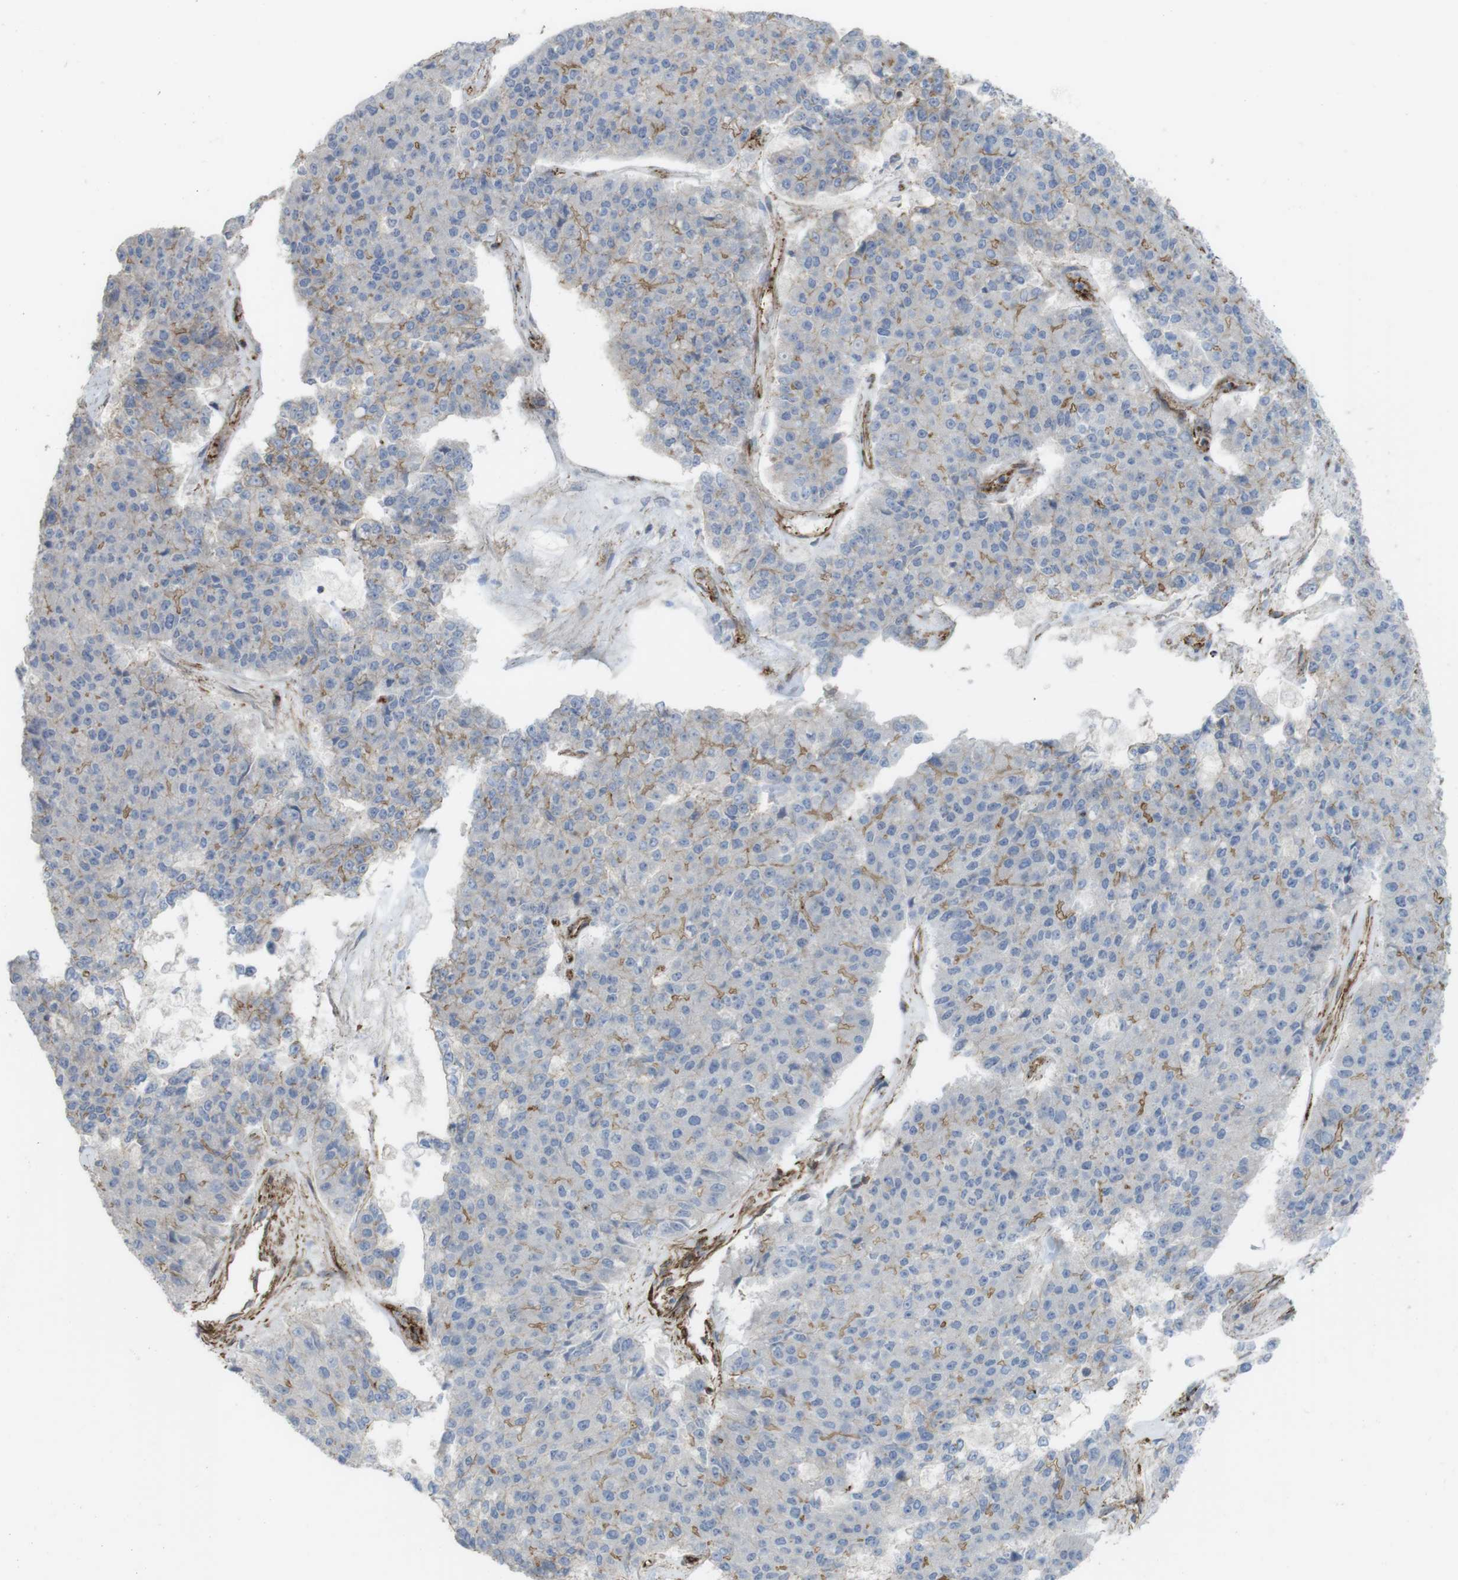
{"staining": {"intensity": "moderate", "quantity": "<25%", "location": "cytoplasmic/membranous"}, "tissue": "pancreatic cancer", "cell_type": "Tumor cells", "image_type": "cancer", "snomed": [{"axis": "morphology", "description": "Adenocarcinoma, NOS"}, {"axis": "topography", "description": "Pancreas"}], "caption": "Protein staining by immunohistochemistry (IHC) reveals moderate cytoplasmic/membranous expression in approximately <25% of tumor cells in pancreatic adenocarcinoma.", "gene": "PREX2", "patient": {"sex": "male", "age": 50}}